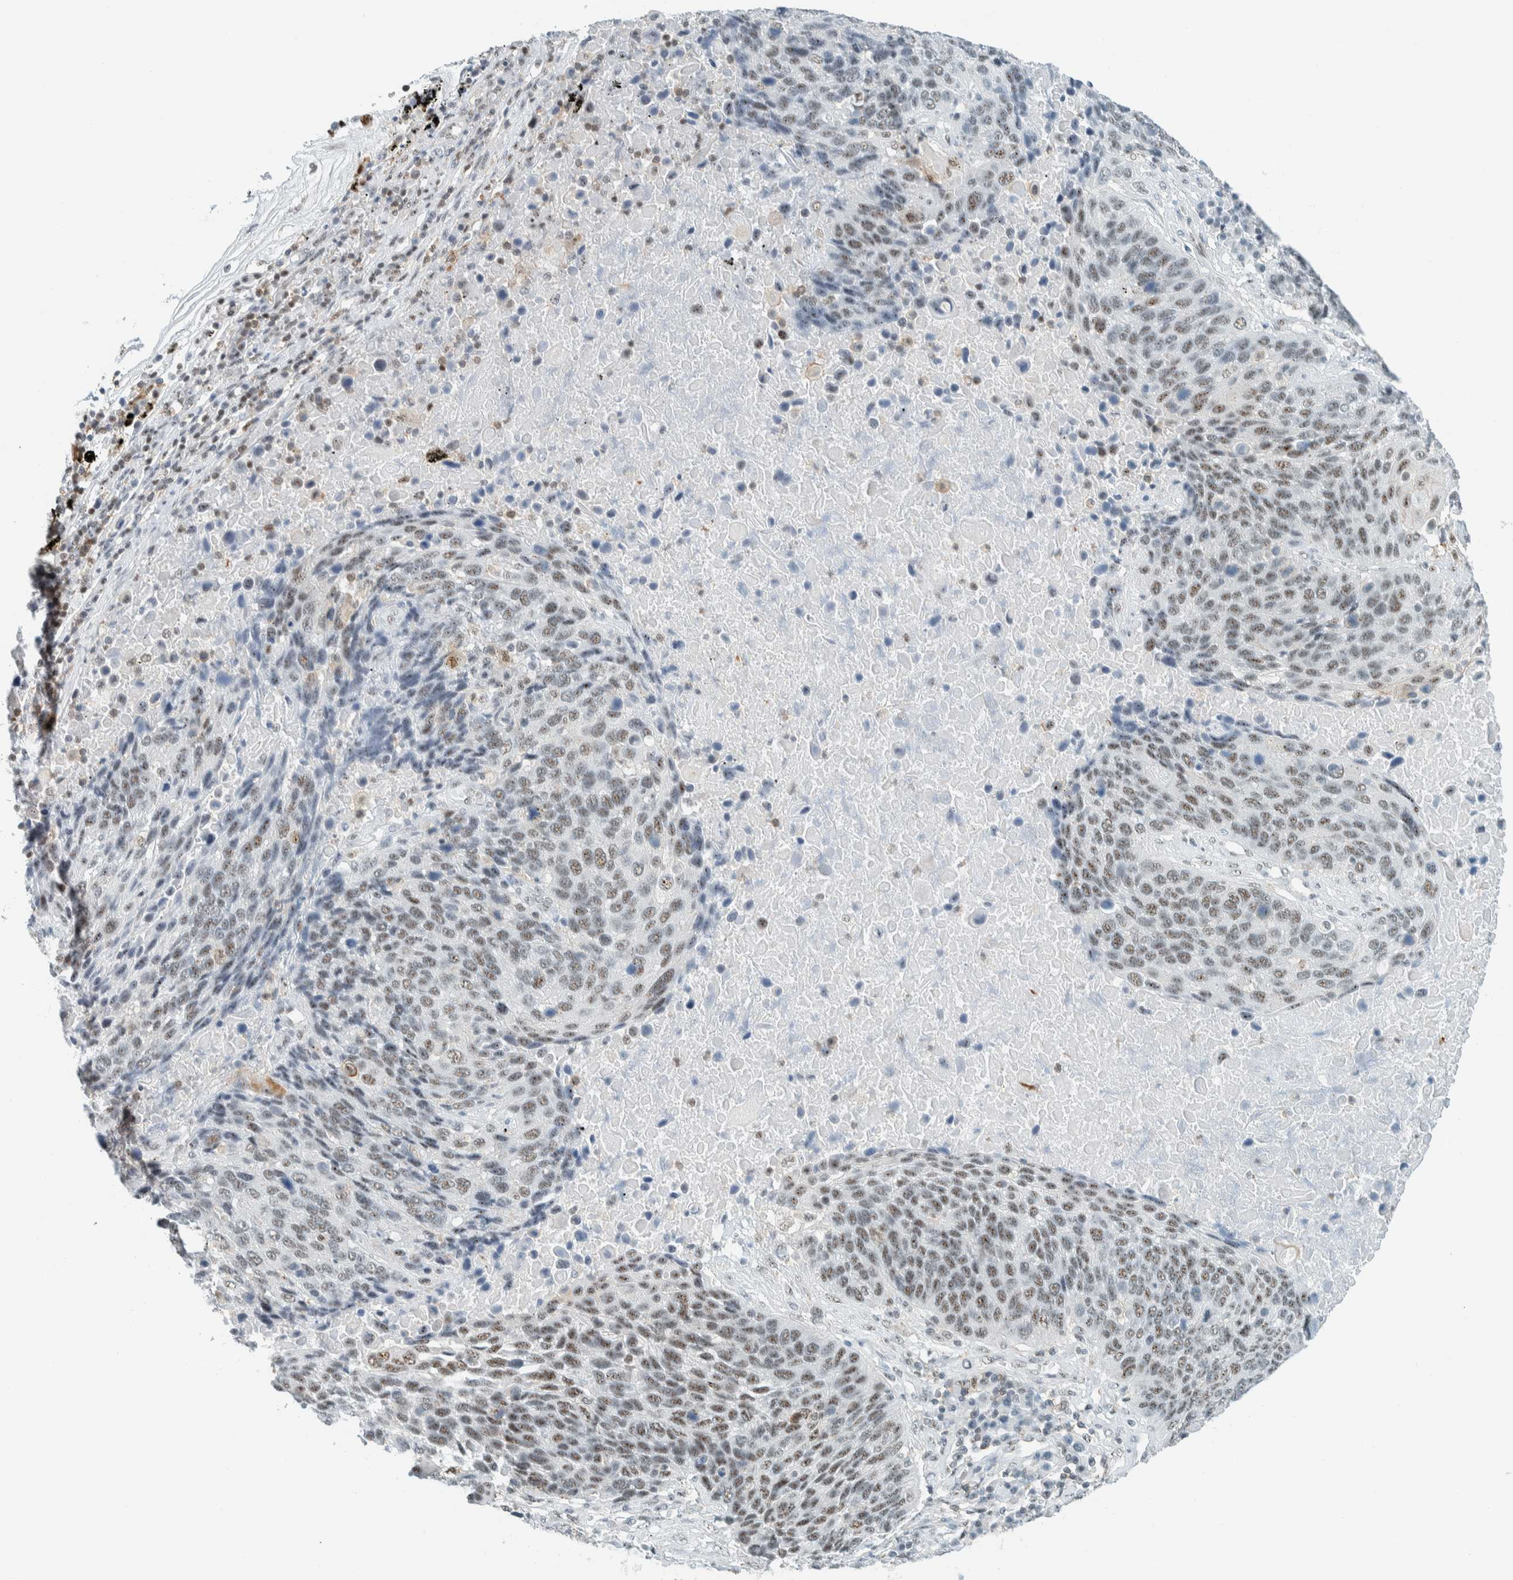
{"staining": {"intensity": "weak", "quantity": ">75%", "location": "nuclear"}, "tissue": "lung cancer", "cell_type": "Tumor cells", "image_type": "cancer", "snomed": [{"axis": "morphology", "description": "Squamous cell carcinoma, NOS"}, {"axis": "topography", "description": "Lung"}], "caption": "Protein staining shows weak nuclear staining in approximately >75% of tumor cells in lung cancer (squamous cell carcinoma). (Brightfield microscopy of DAB IHC at high magnification).", "gene": "CYSRT1", "patient": {"sex": "male", "age": 66}}